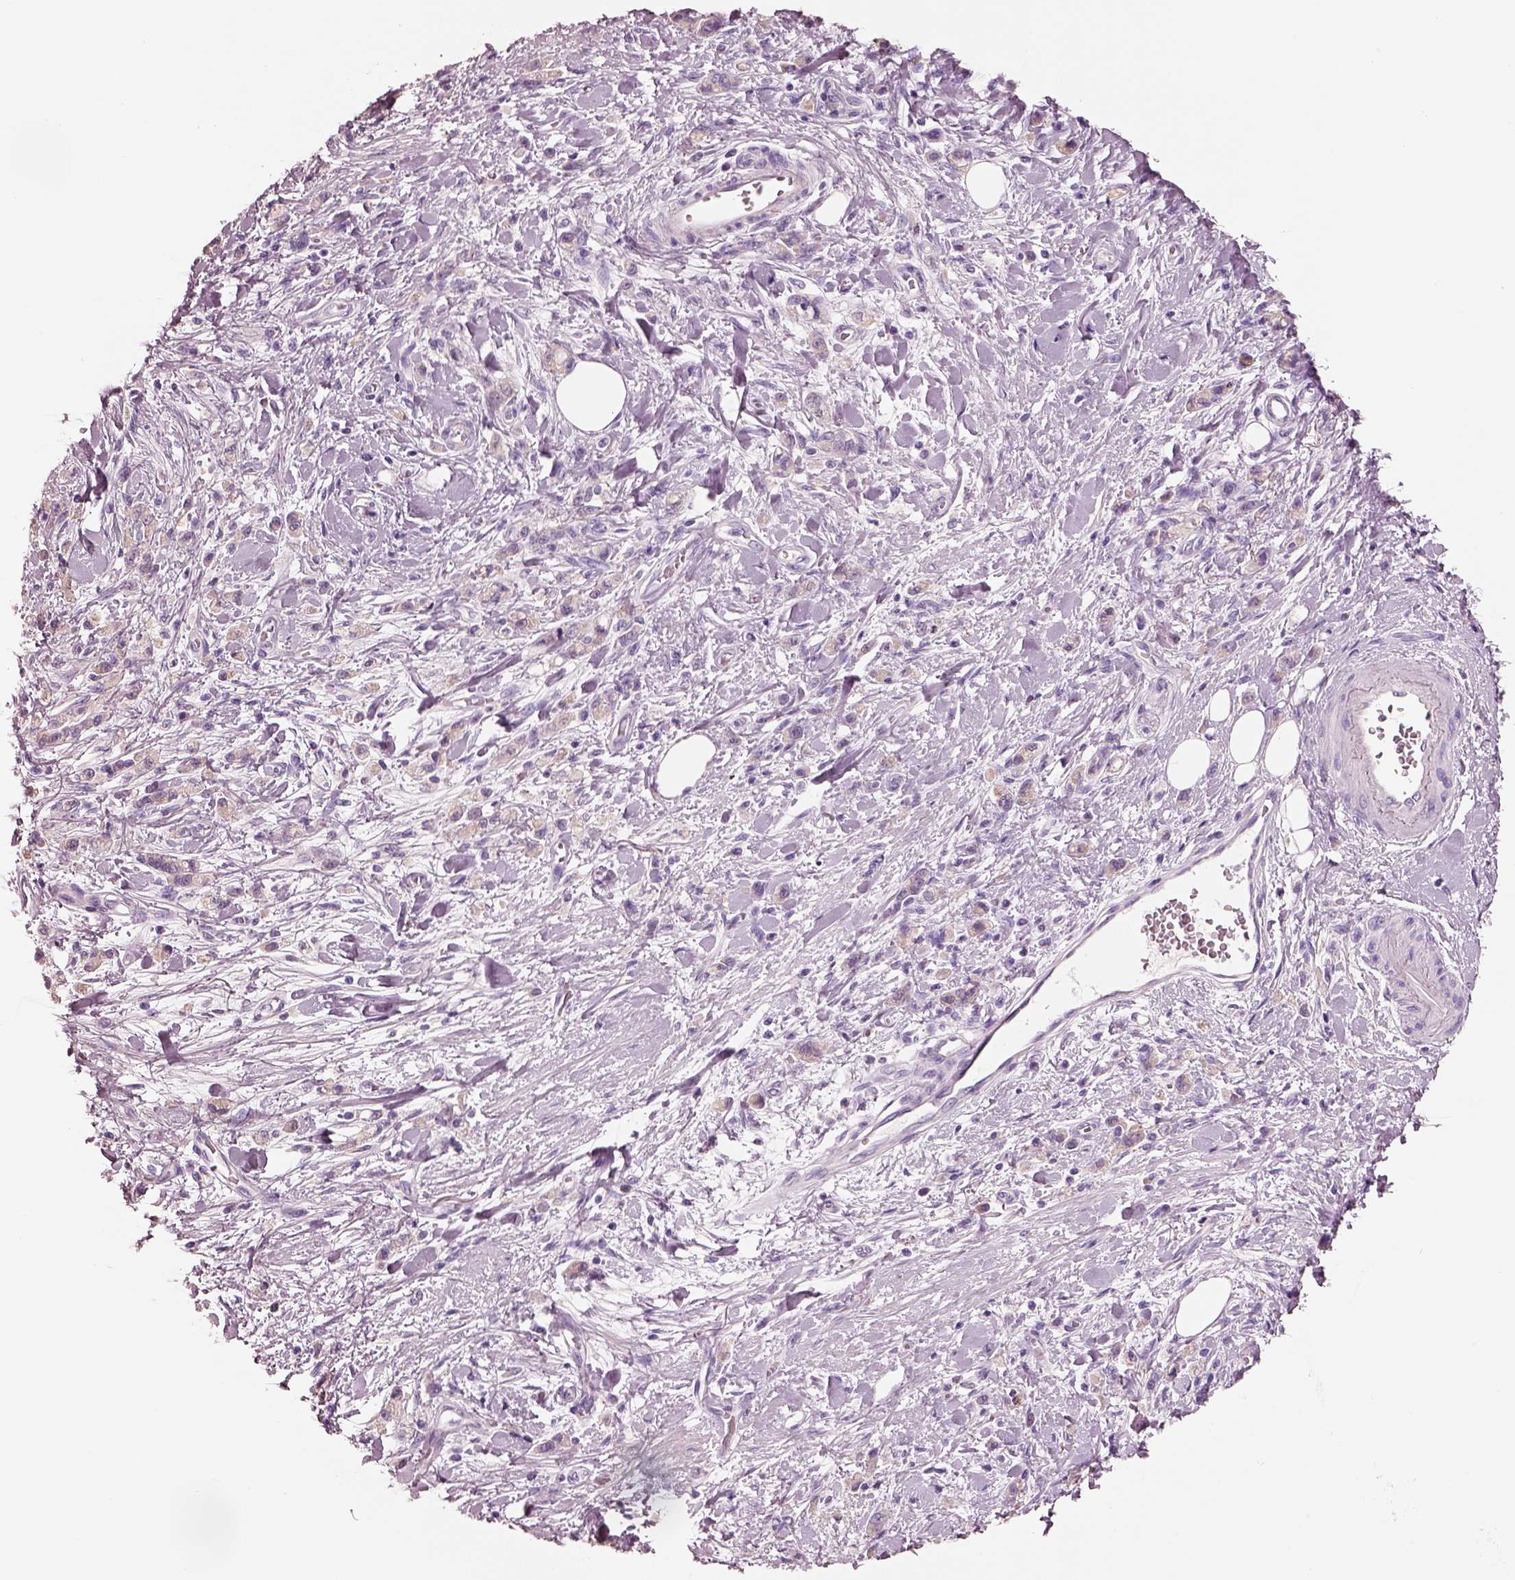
{"staining": {"intensity": "negative", "quantity": "none", "location": "none"}, "tissue": "stomach cancer", "cell_type": "Tumor cells", "image_type": "cancer", "snomed": [{"axis": "morphology", "description": "Adenocarcinoma, NOS"}, {"axis": "topography", "description": "Stomach"}], "caption": "Photomicrograph shows no significant protein positivity in tumor cells of stomach cancer (adenocarcinoma).", "gene": "ELSPBP1", "patient": {"sex": "male", "age": 77}}